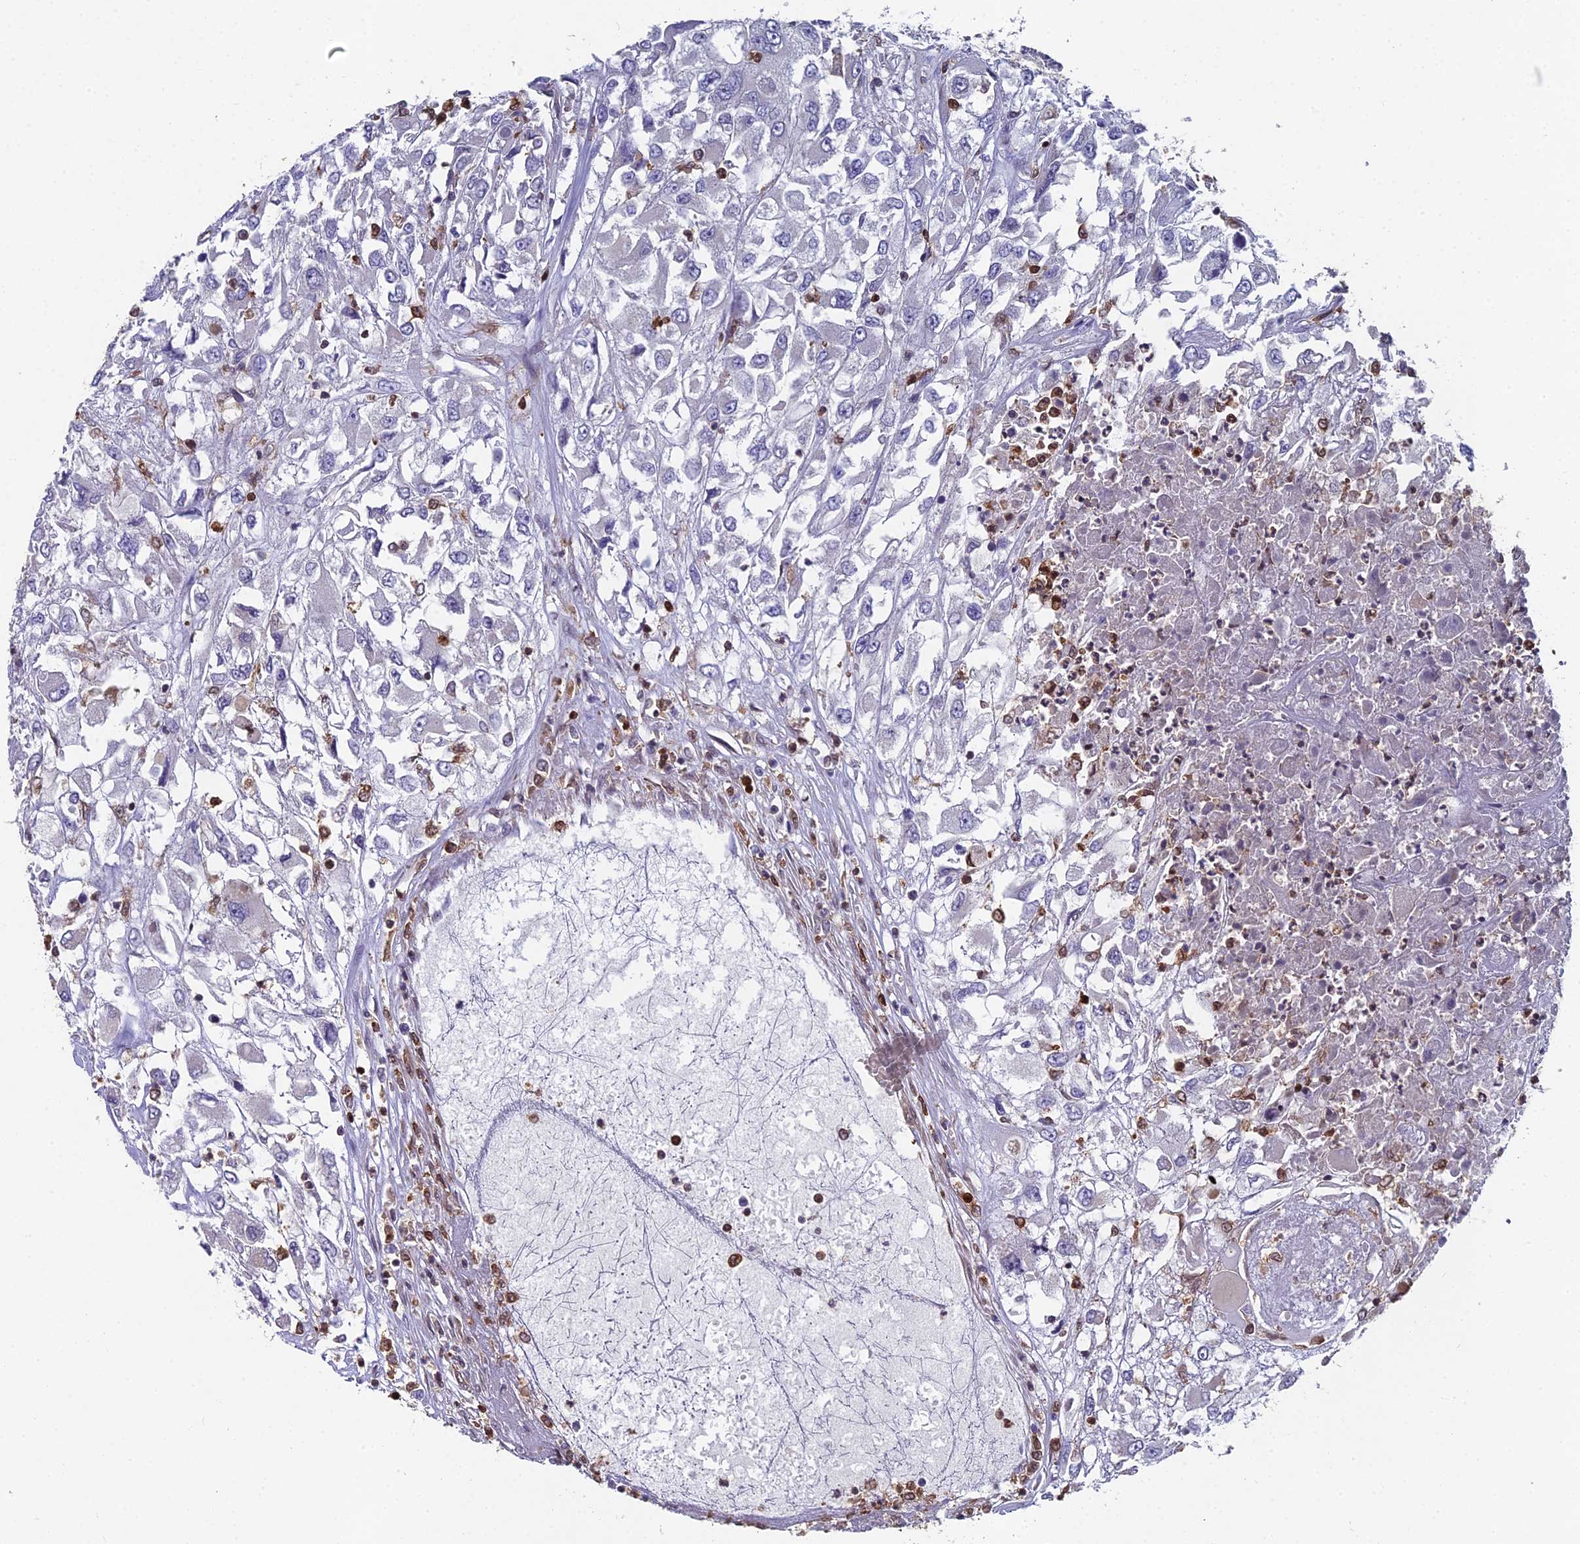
{"staining": {"intensity": "negative", "quantity": "none", "location": "none"}, "tissue": "renal cancer", "cell_type": "Tumor cells", "image_type": "cancer", "snomed": [{"axis": "morphology", "description": "Adenocarcinoma, NOS"}, {"axis": "topography", "description": "Kidney"}], "caption": "Tumor cells are negative for brown protein staining in renal cancer (adenocarcinoma). (DAB immunohistochemistry visualized using brightfield microscopy, high magnification).", "gene": "GALK2", "patient": {"sex": "female", "age": 52}}